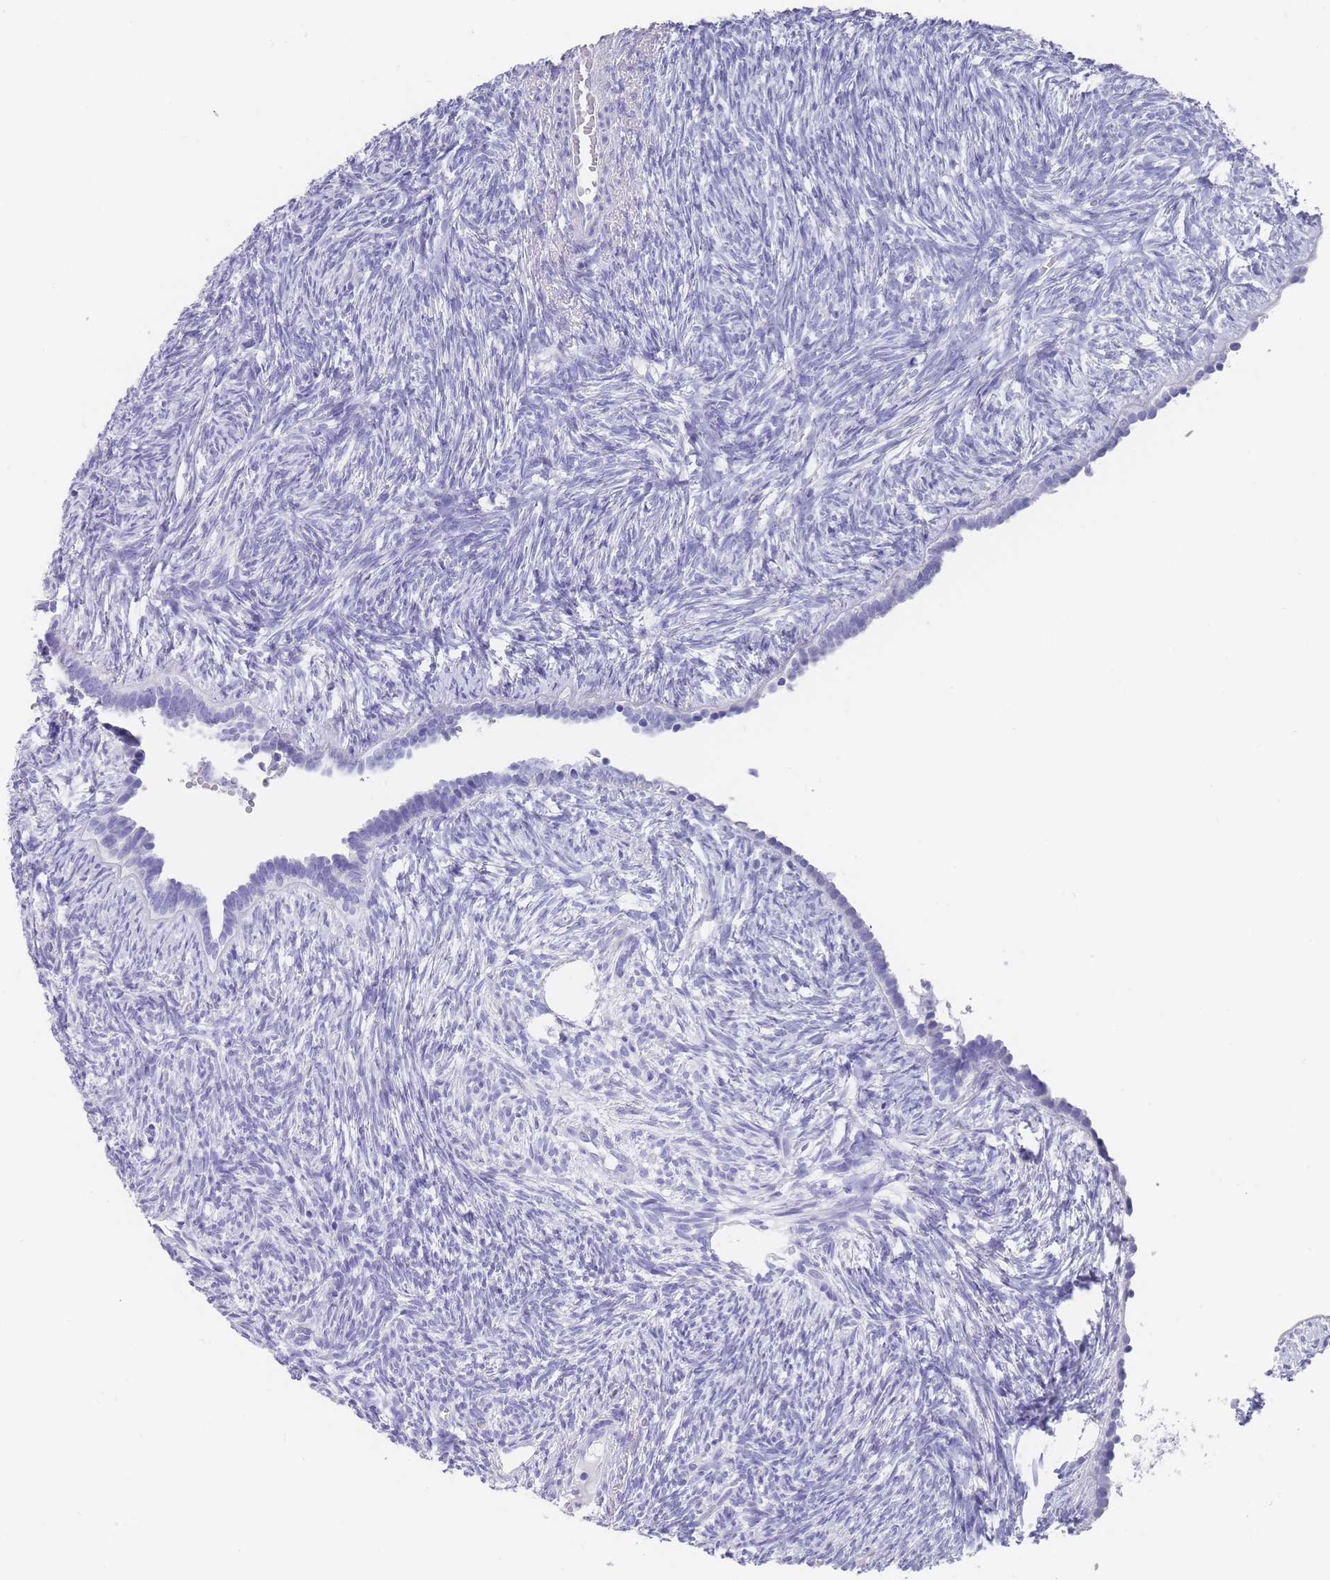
{"staining": {"intensity": "negative", "quantity": "none", "location": "none"}, "tissue": "ovary", "cell_type": "Follicle cells", "image_type": "normal", "snomed": [{"axis": "morphology", "description": "Normal tissue, NOS"}, {"axis": "topography", "description": "Ovary"}], "caption": "Immunohistochemistry (IHC) of unremarkable human ovary shows no expression in follicle cells. (DAB (3,3'-diaminobenzidine) immunohistochemistry (IHC) visualized using brightfield microscopy, high magnification).", "gene": "RAB2B", "patient": {"sex": "female", "age": 51}}